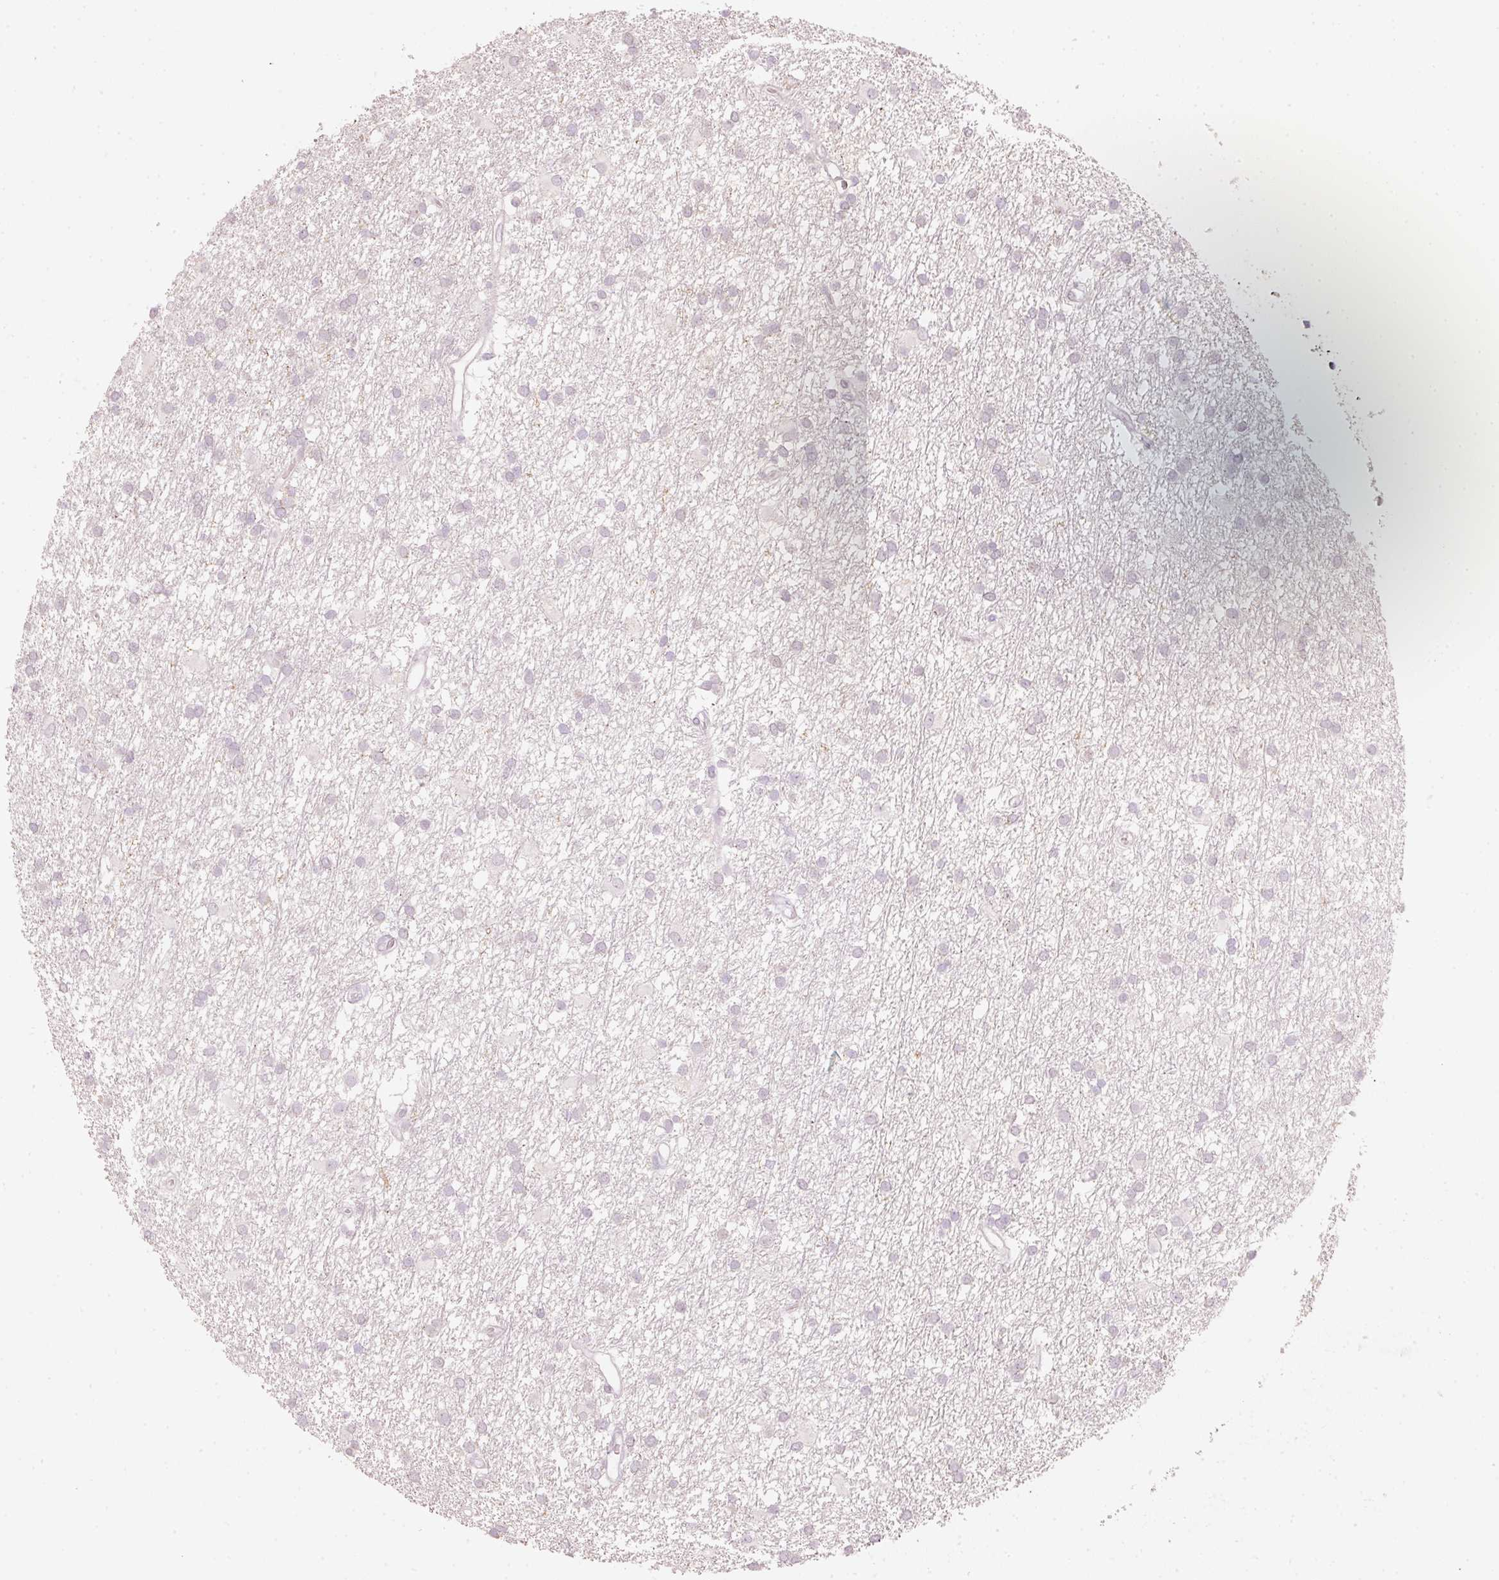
{"staining": {"intensity": "negative", "quantity": "none", "location": "none"}, "tissue": "glioma", "cell_type": "Tumor cells", "image_type": "cancer", "snomed": [{"axis": "morphology", "description": "Glioma, malignant, High grade"}, {"axis": "topography", "description": "Brain"}], "caption": "This image is of glioma stained with immunohistochemistry to label a protein in brown with the nuclei are counter-stained blue. There is no expression in tumor cells. Brightfield microscopy of immunohistochemistry (IHC) stained with DAB (3,3'-diaminobenzidine) (brown) and hematoxylin (blue), captured at high magnification.", "gene": "STEAP1", "patient": {"sex": "male", "age": 77}}